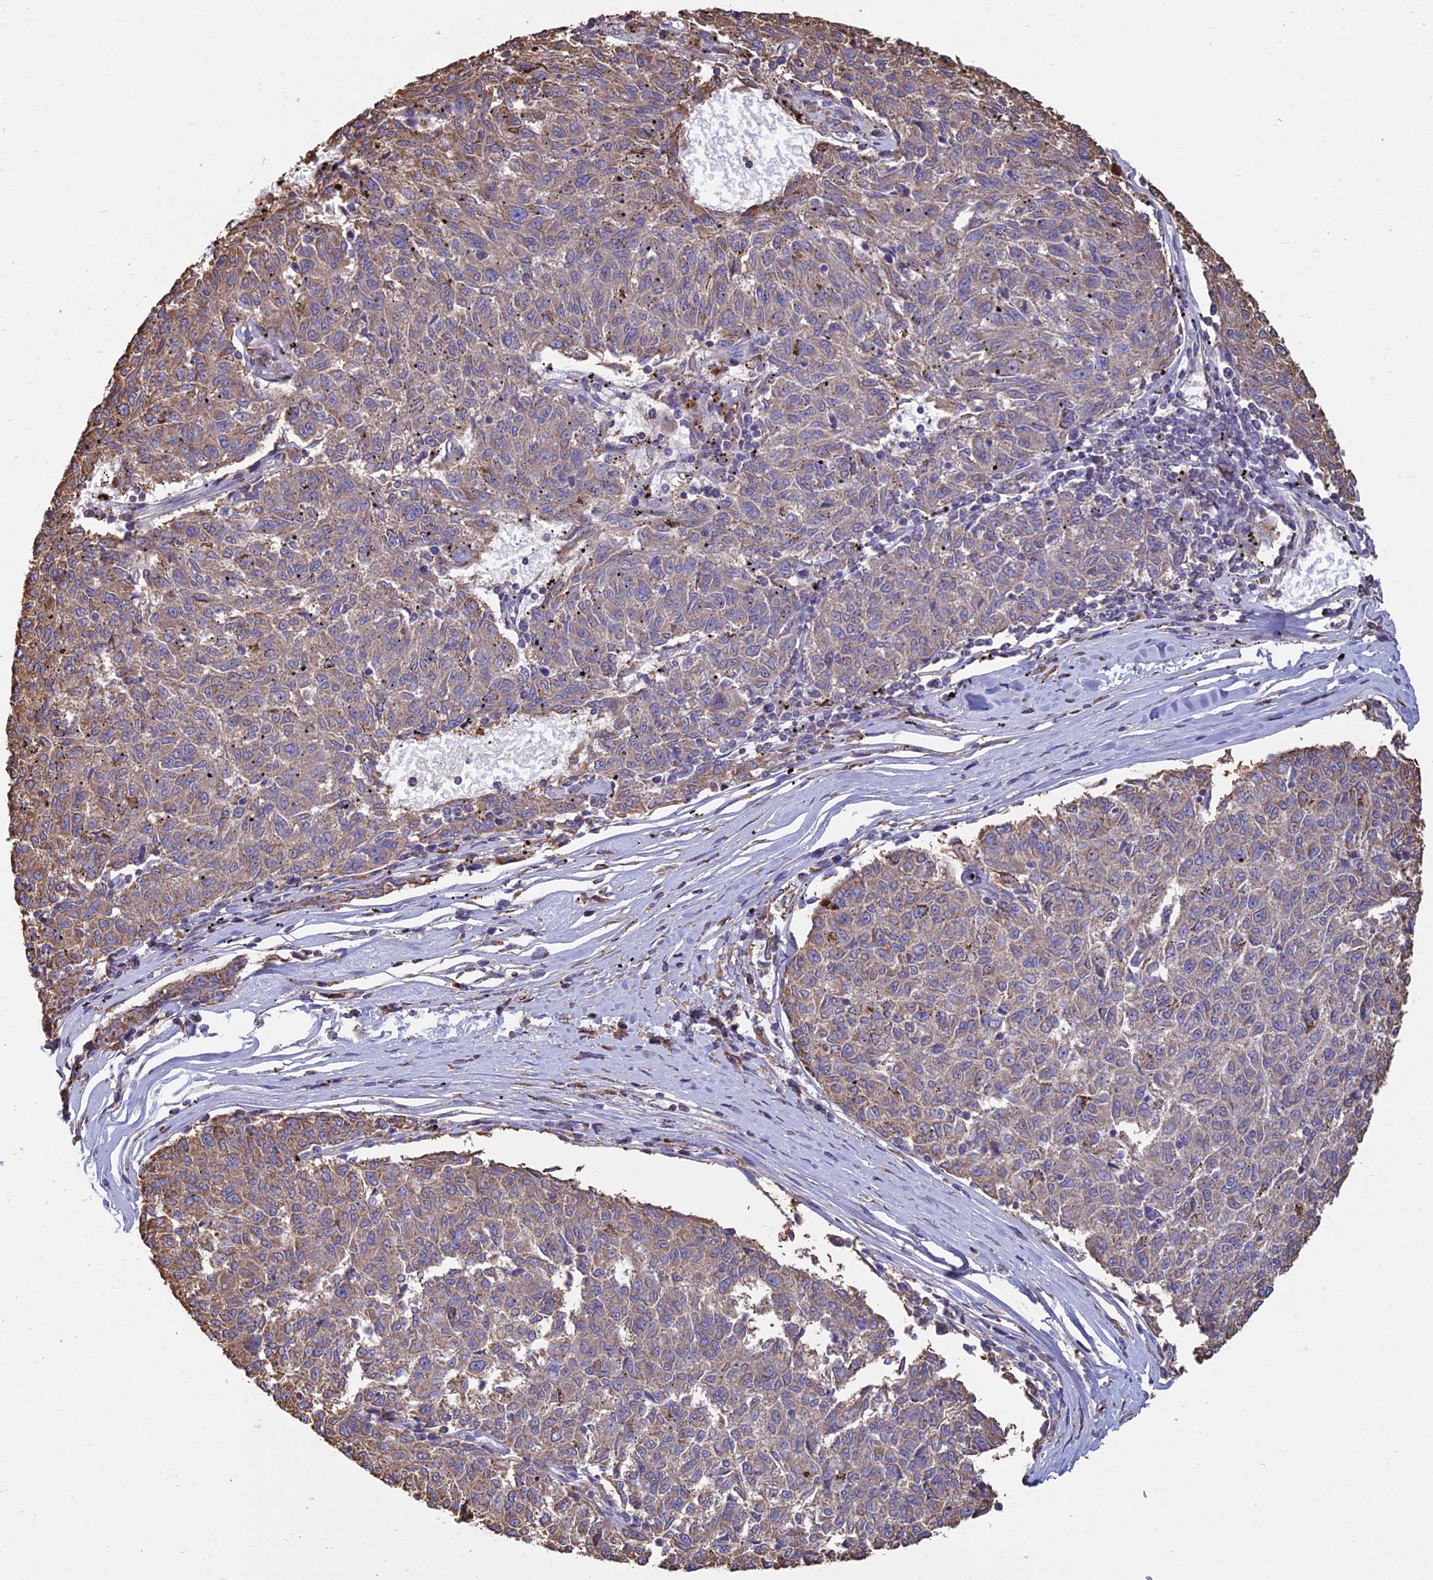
{"staining": {"intensity": "moderate", "quantity": "25%-75%", "location": "cytoplasmic/membranous"}, "tissue": "melanoma", "cell_type": "Tumor cells", "image_type": "cancer", "snomed": [{"axis": "morphology", "description": "Malignant melanoma, NOS"}, {"axis": "topography", "description": "Skin"}], "caption": "Melanoma stained with a protein marker reveals moderate staining in tumor cells.", "gene": "OR2W3", "patient": {"sex": "female", "age": 72}}